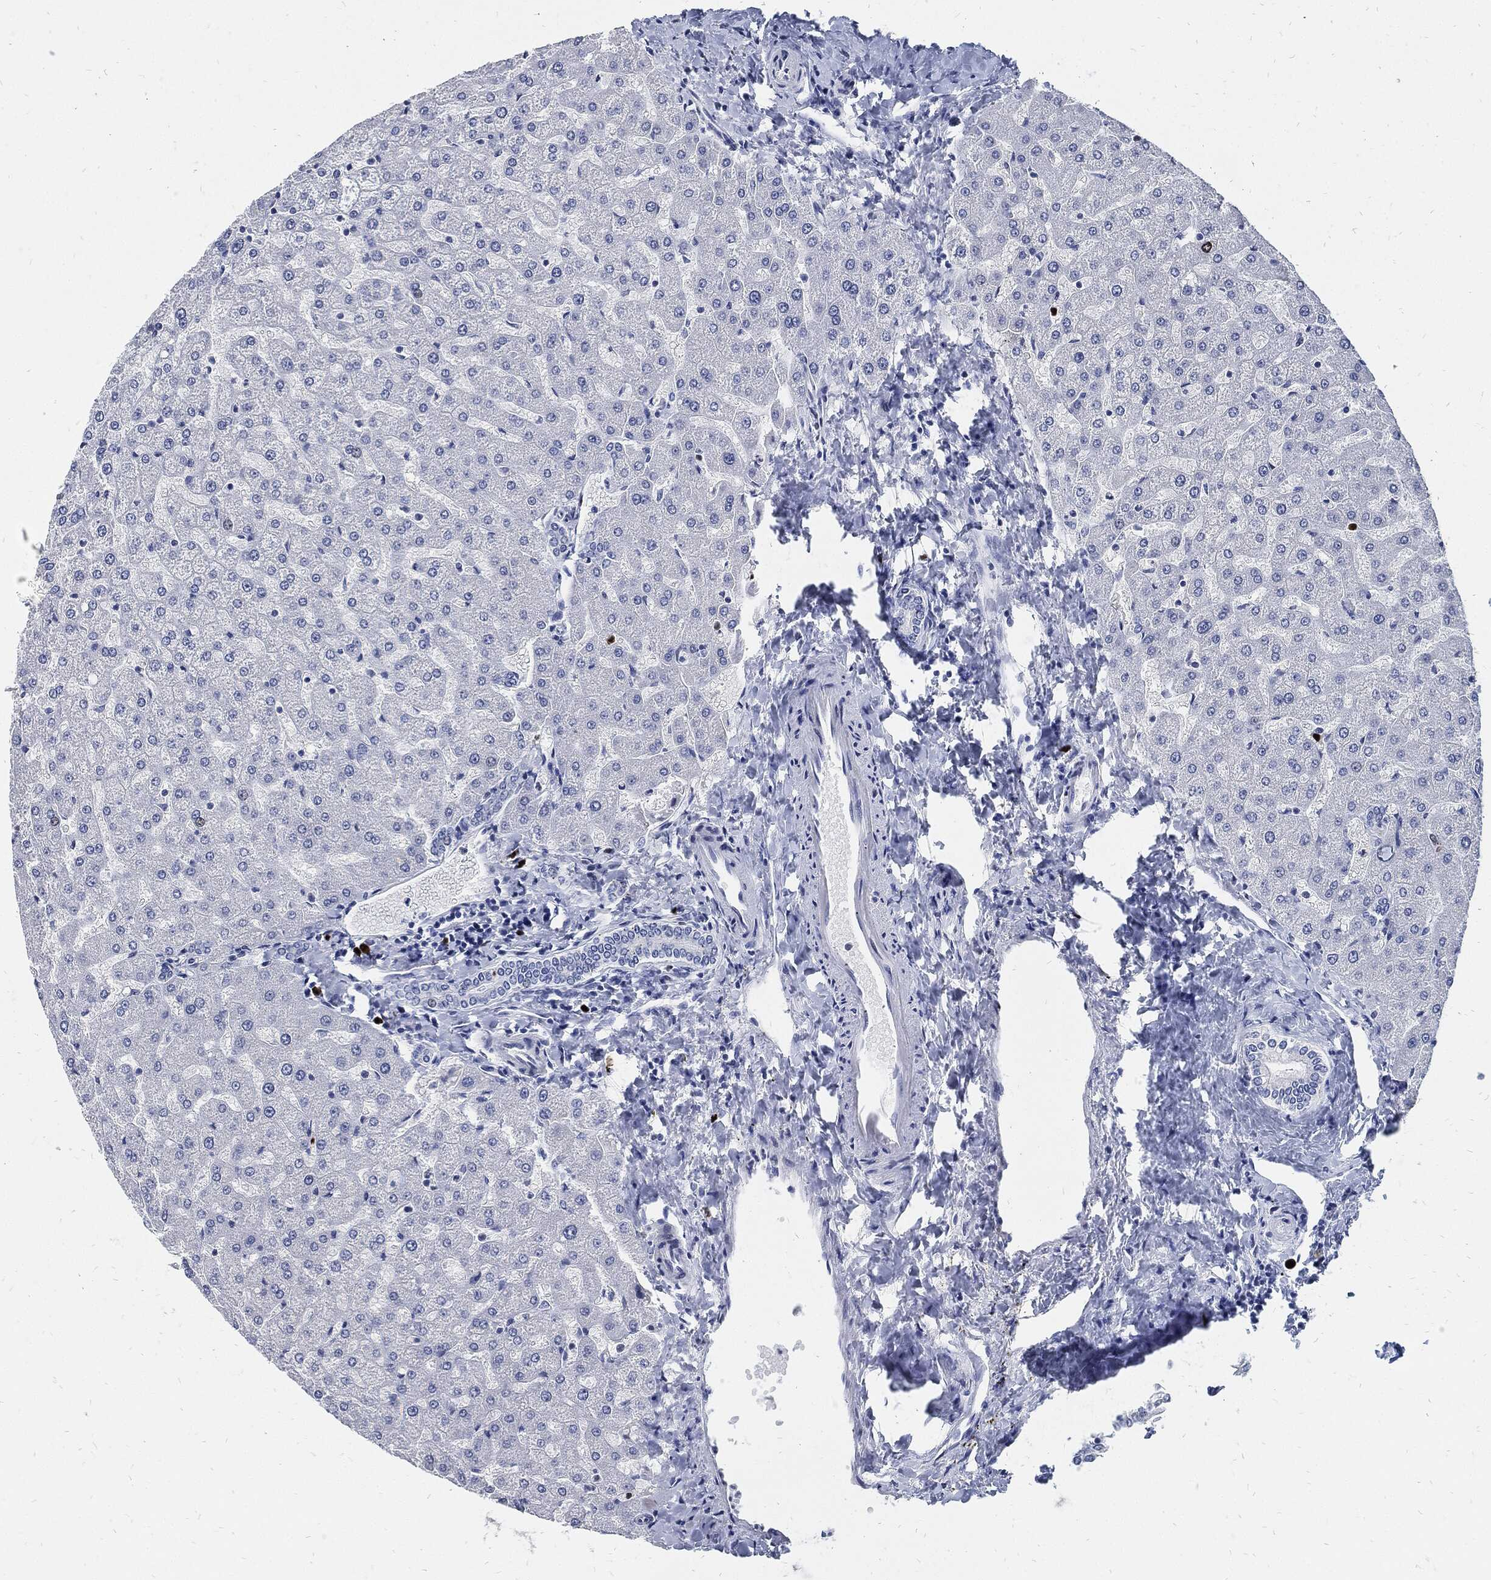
{"staining": {"intensity": "negative", "quantity": "none", "location": "none"}, "tissue": "liver", "cell_type": "Cholangiocytes", "image_type": "normal", "snomed": [{"axis": "morphology", "description": "Normal tissue, NOS"}, {"axis": "topography", "description": "Liver"}], "caption": "Immunohistochemistry of normal human liver displays no positivity in cholangiocytes.", "gene": "MKI67", "patient": {"sex": "female", "age": 50}}